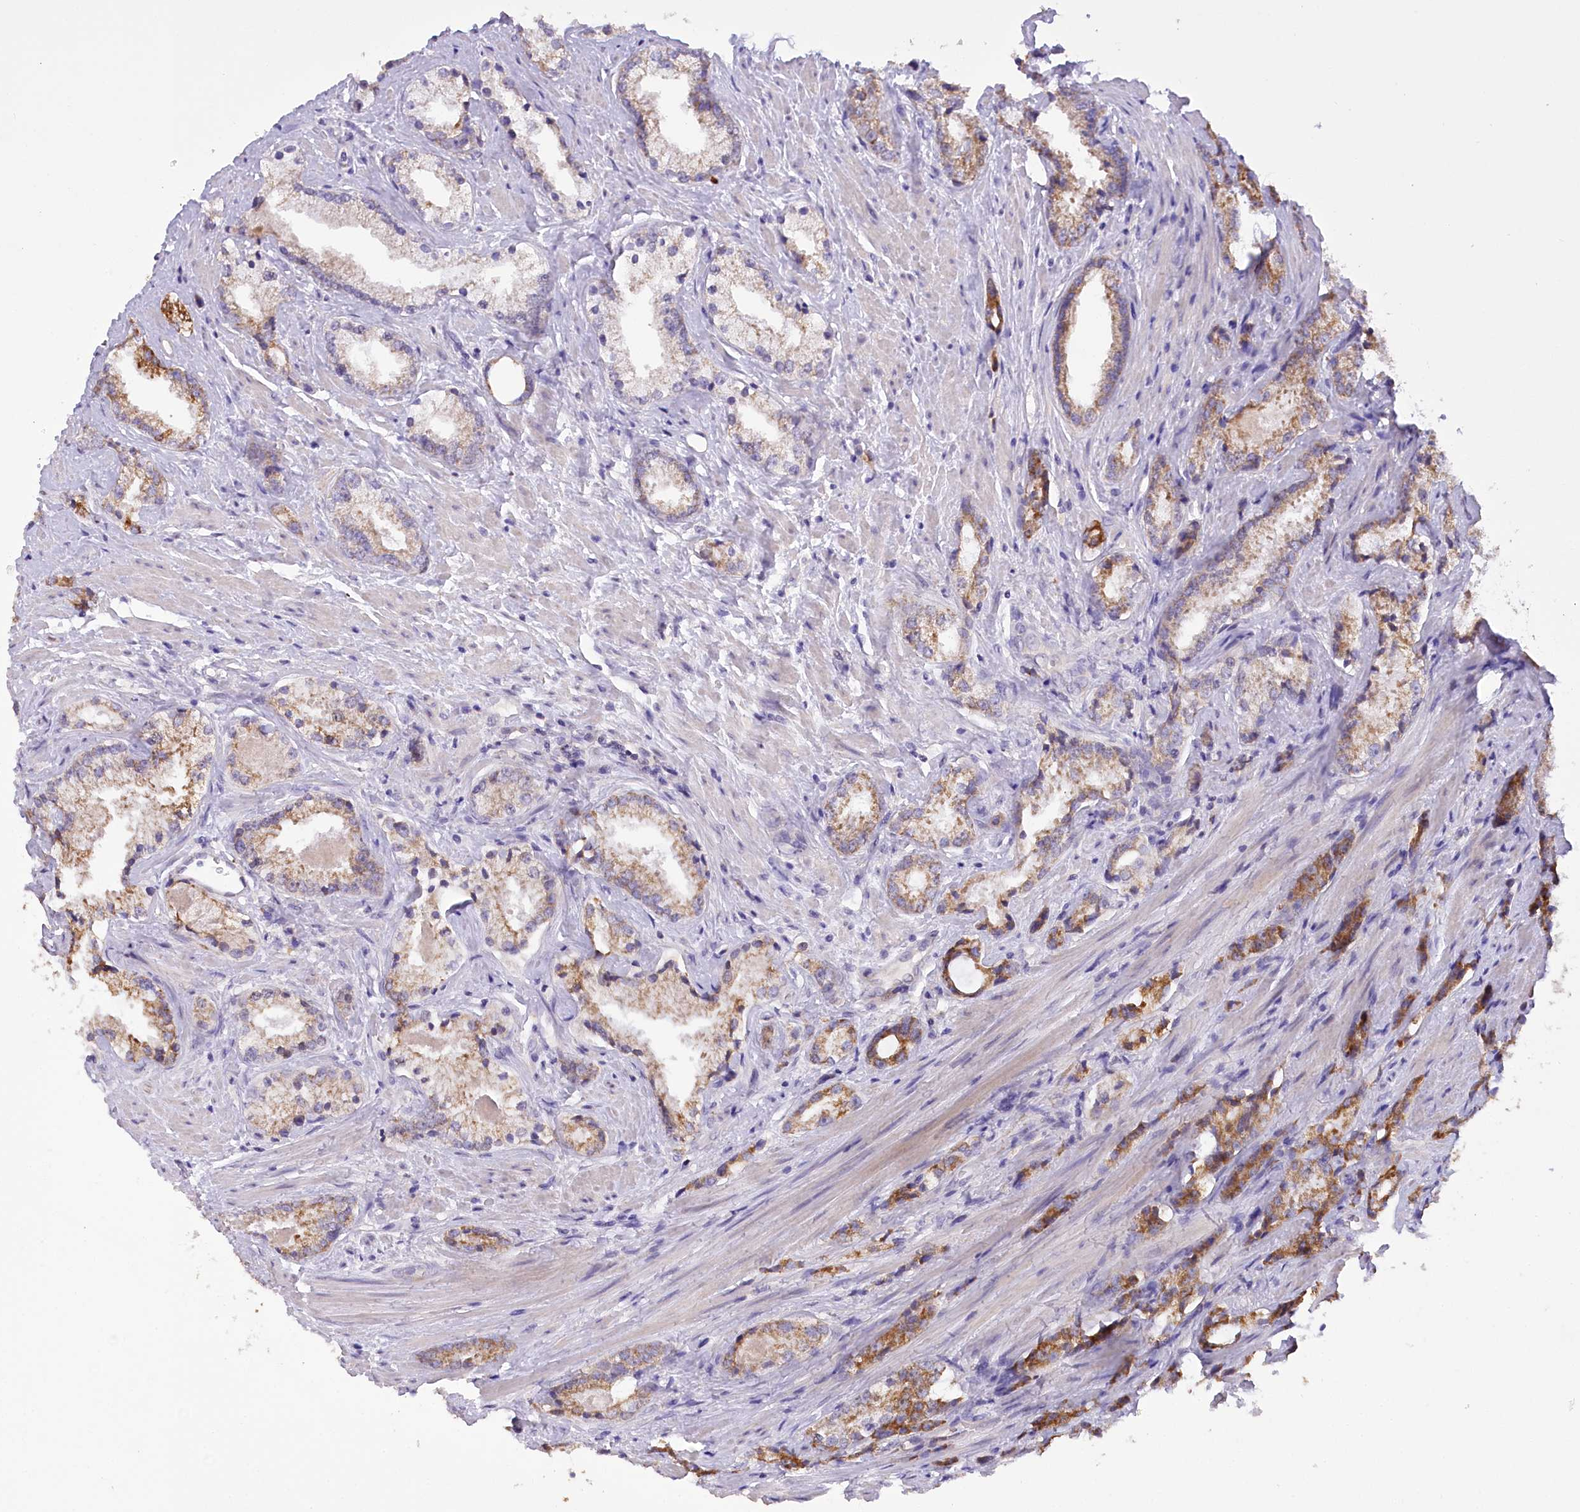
{"staining": {"intensity": "strong", "quantity": "25%-75%", "location": "cytoplasmic/membranous"}, "tissue": "prostate cancer", "cell_type": "Tumor cells", "image_type": "cancer", "snomed": [{"axis": "morphology", "description": "Adenocarcinoma, High grade"}, {"axis": "topography", "description": "Prostate"}], "caption": "High-grade adenocarcinoma (prostate) stained with DAB immunohistochemistry reveals high levels of strong cytoplasmic/membranous positivity in approximately 25%-75% of tumor cells.", "gene": "DCUN1D1", "patient": {"sex": "male", "age": 66}}